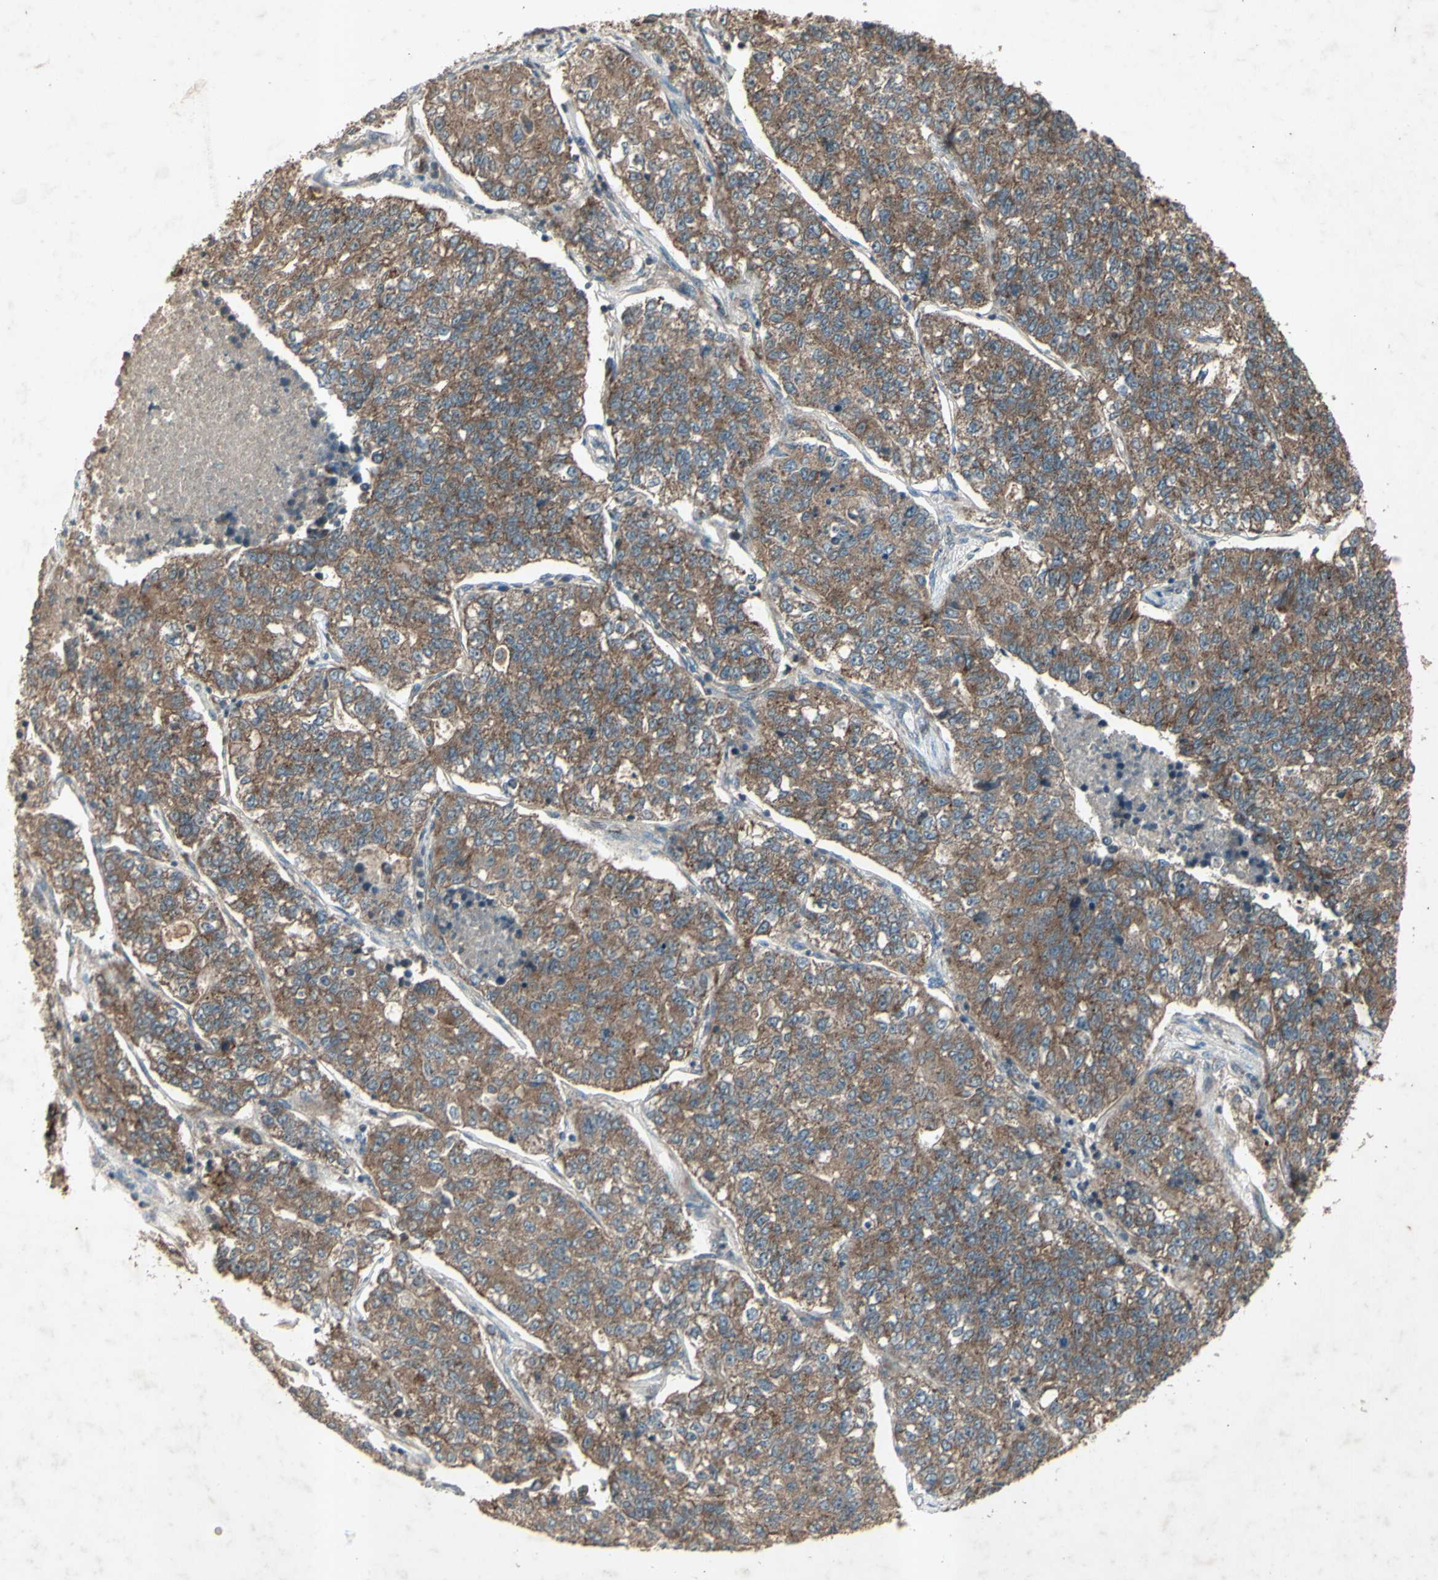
{"staining": {"intensity": "moderate", "quantity": ">75%", "location": "cytoplasmic/membranous"}, "tissue": "lung cancer", "cell_type": "Tumor cells", "image_type": "cancer", "snomed": [{"axis": "morphology", "description": "Adenocarcinoma, NOS"}, {"axis": "topography", "description": "Lung"}], "caption": "Lung adenocarcinoma was stained to show a protein in brown. There is medium levels of moderate cytoplasmic/membranous expression in about >75% of tumor cells. (DAB (3,3'-diaminobenzidine) = brown stain, brightfield microscopy at high magnification).", "gene": "AP1G1", "patient": {"sex": "male", "age": 49}}